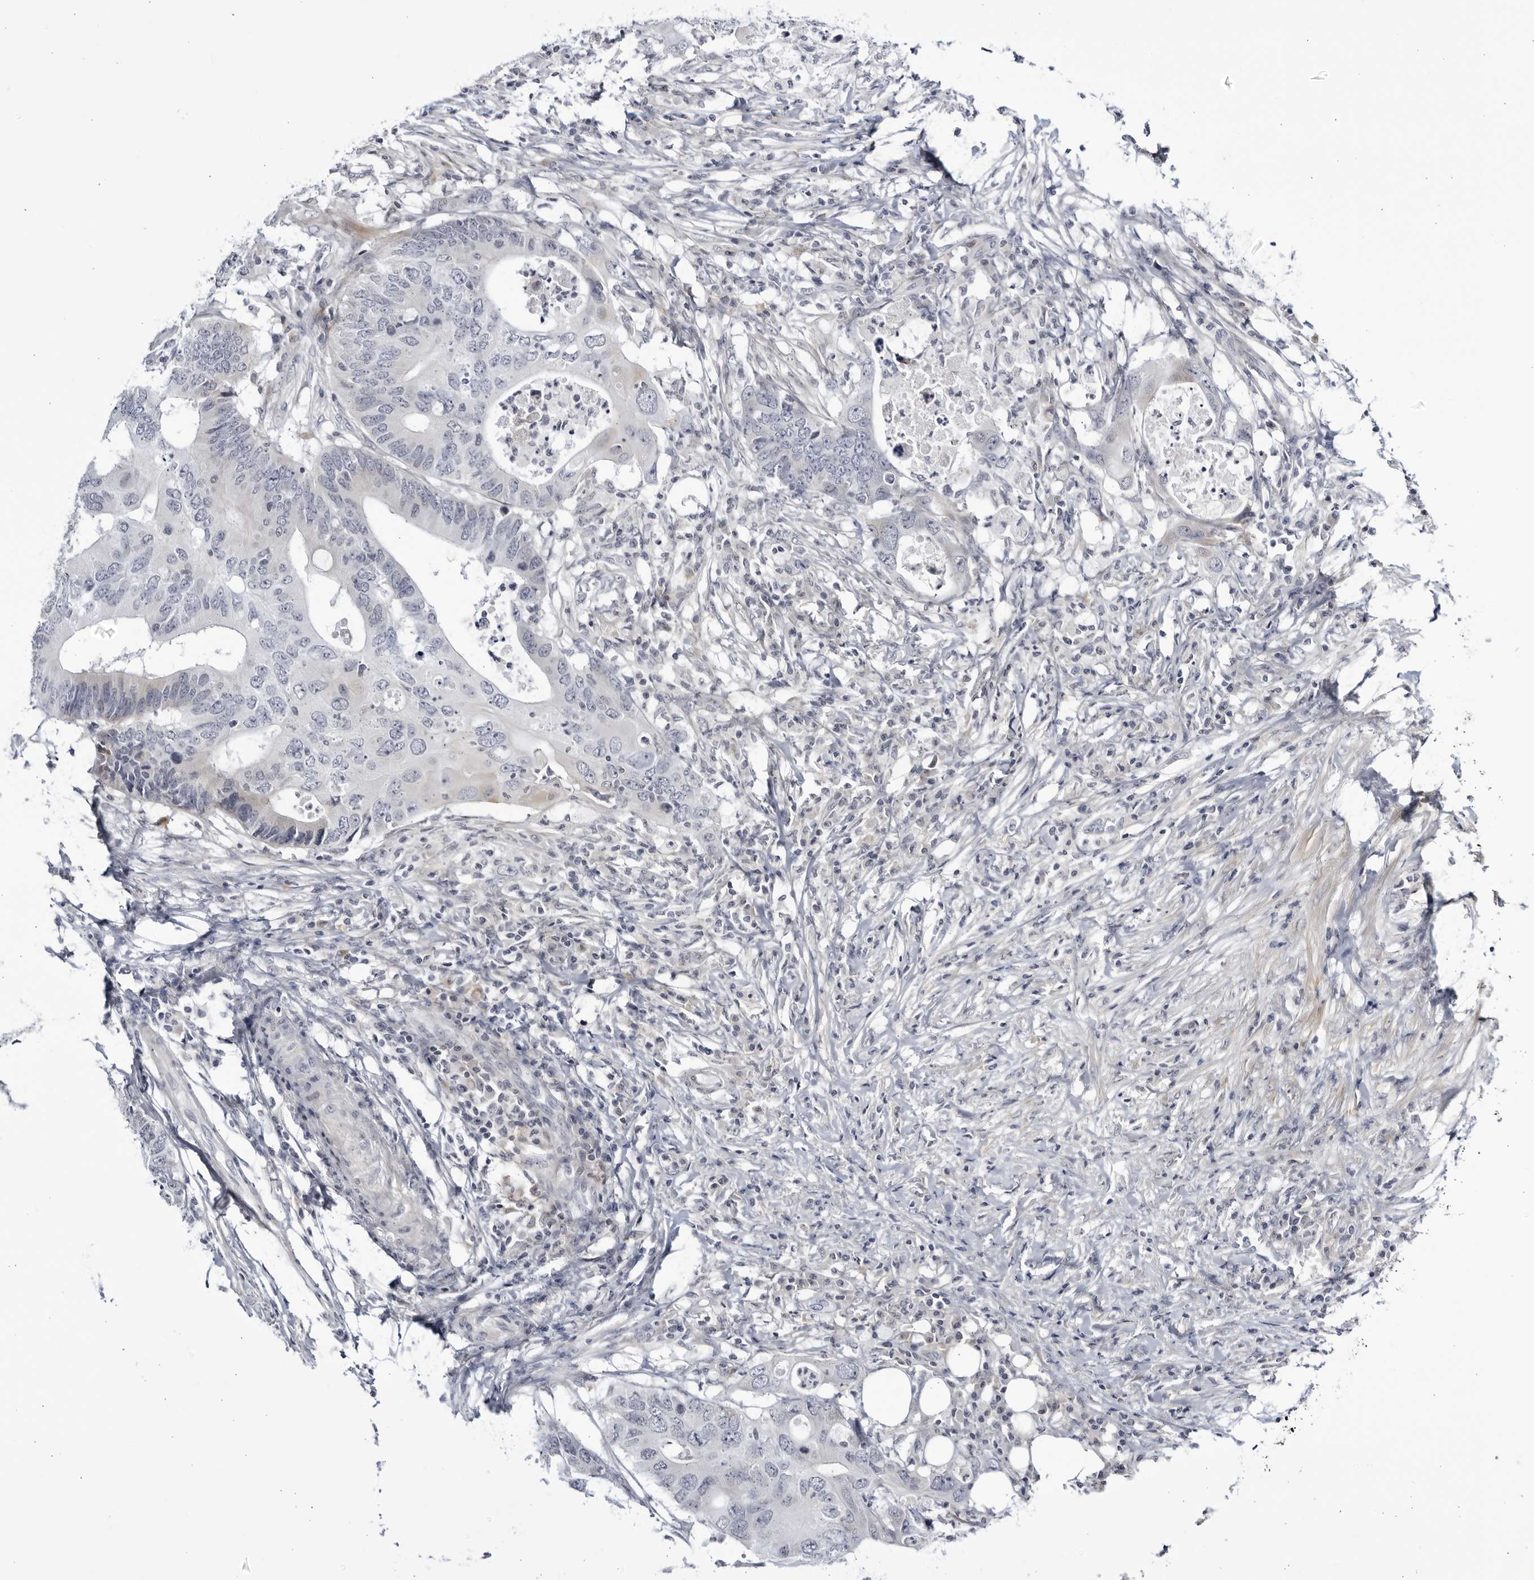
{"staining": {"intensity": "negative", "quantity": "none", "location": "none"}, "tissue": "colorectal cancer", "cell_type": "Tumor cells", "image_type": "cancer", "snomed": [{"axis": "morphology", "description": "Adenocarcinoma, NOS"}, {"axis": "topography", "description": "Colon"}], "caption": "This is a histopathology image of IHC staining of colorectal cancer, which shows no staining in tumor cells.", "gene": "CNBD1", "patient": {"sex": "male", "age": 71}}